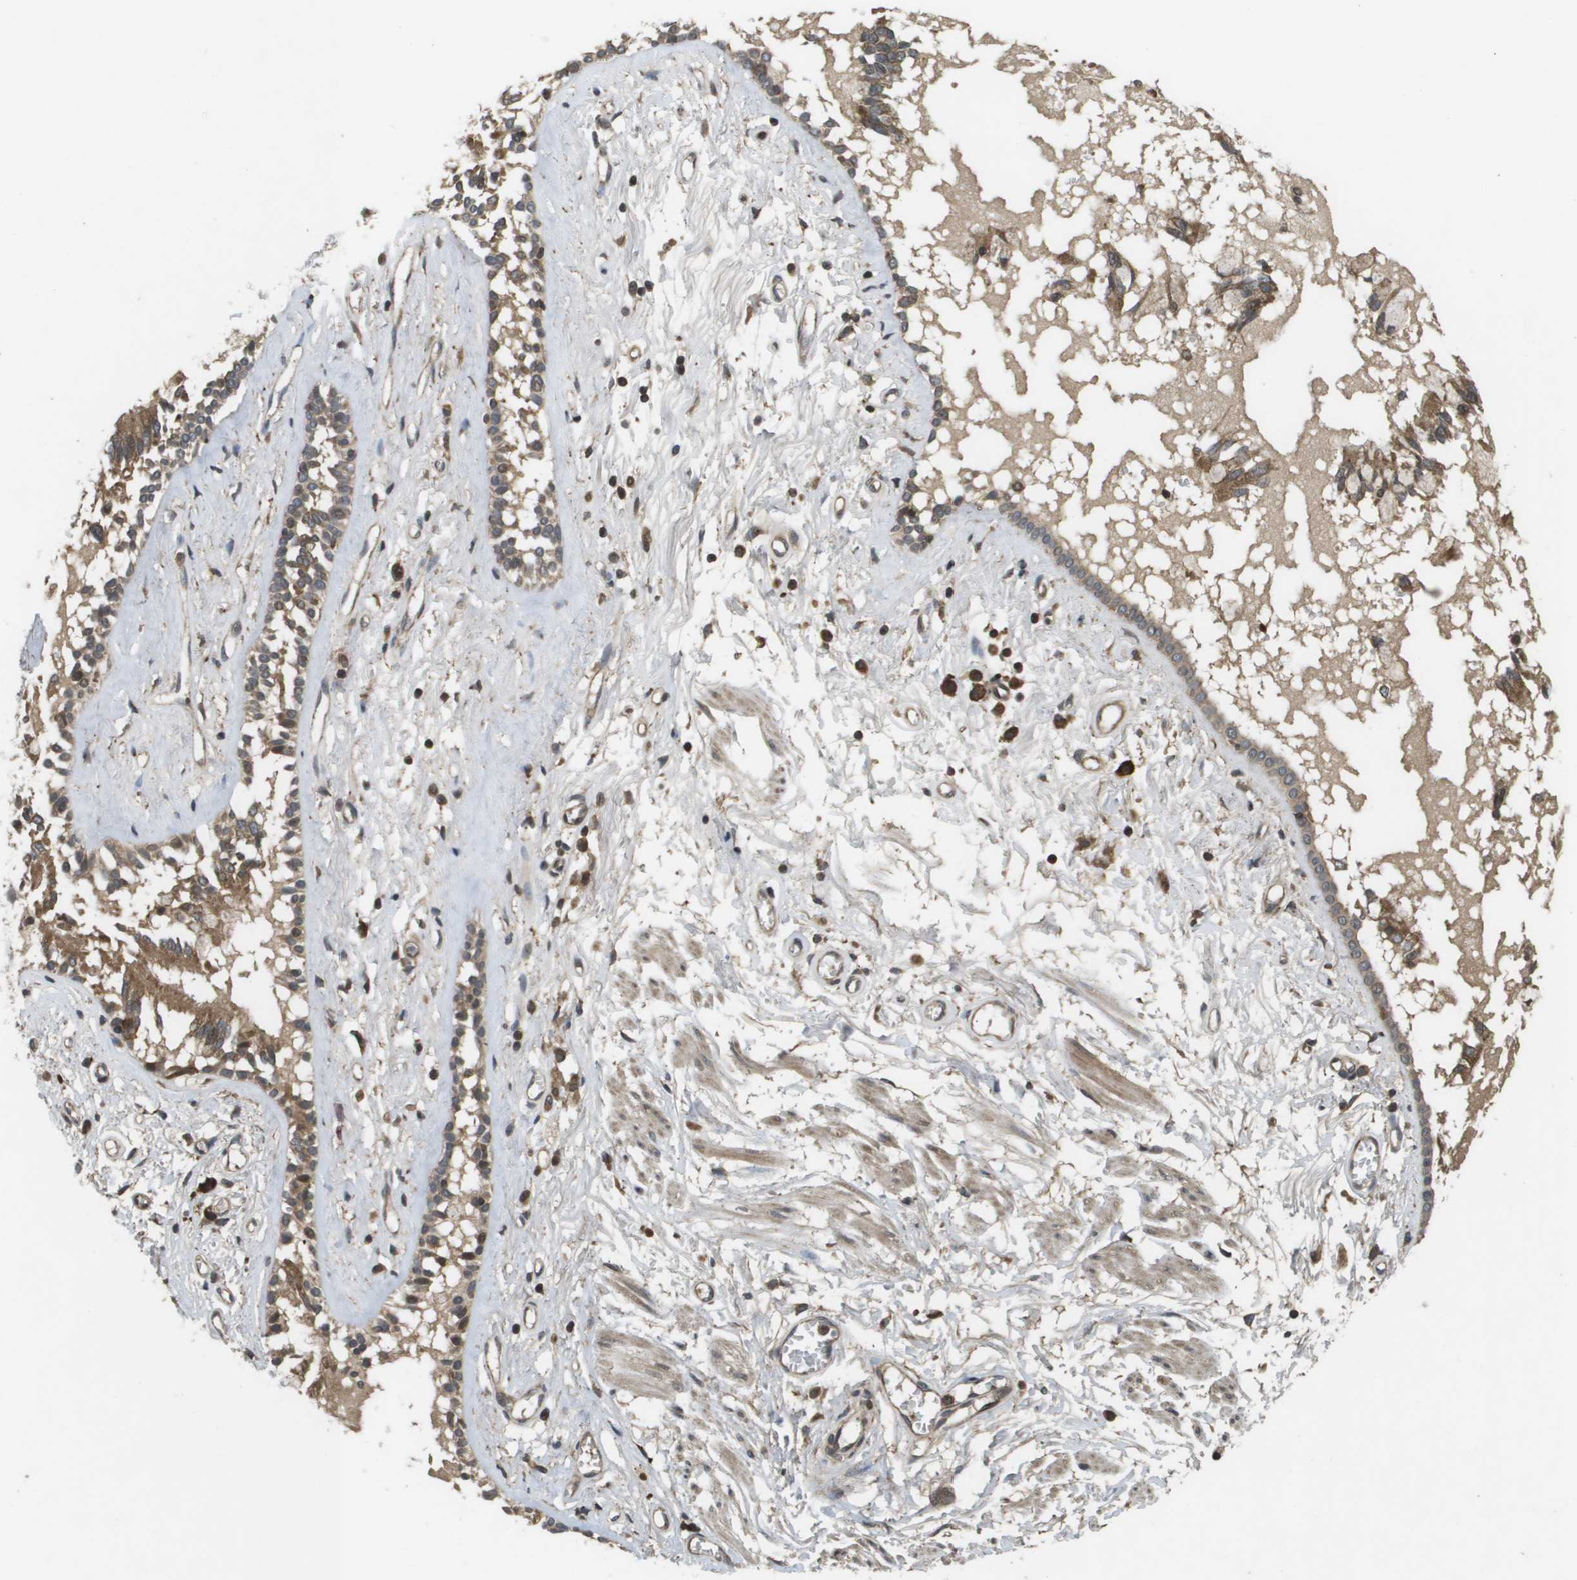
{"staining": {"intensity": "moderate", "quantity": ">75%", "location": "cytoplasmic/membranous,nuclear"}, "tissue": "bronchus", "cell_type": "Respiratory epithelial cells", "image_type": "normal", "snomed": [{"axis": "morphology", "description": "Normal tissue, NOS"}, {"axis": "morphology", "description": "Inflammation, NOS"}, {"axis": "topography", "description": "Cartilage tissue"}, {"axis": "topography", "description": "Lung"}], "caption": "High-magnification brightfield microscopy of normal bronchus stained with DAB (brown) and counterstained with hematoxylin (blue). respiratory epithelial cells exhibit moderate cytoplasmic/membranous,nuclear positivity is identified in about>75% of cells. Nuclei are stained in blue.", "gene": "KIF11", "patient": {"sex": "male", "age": 71}}